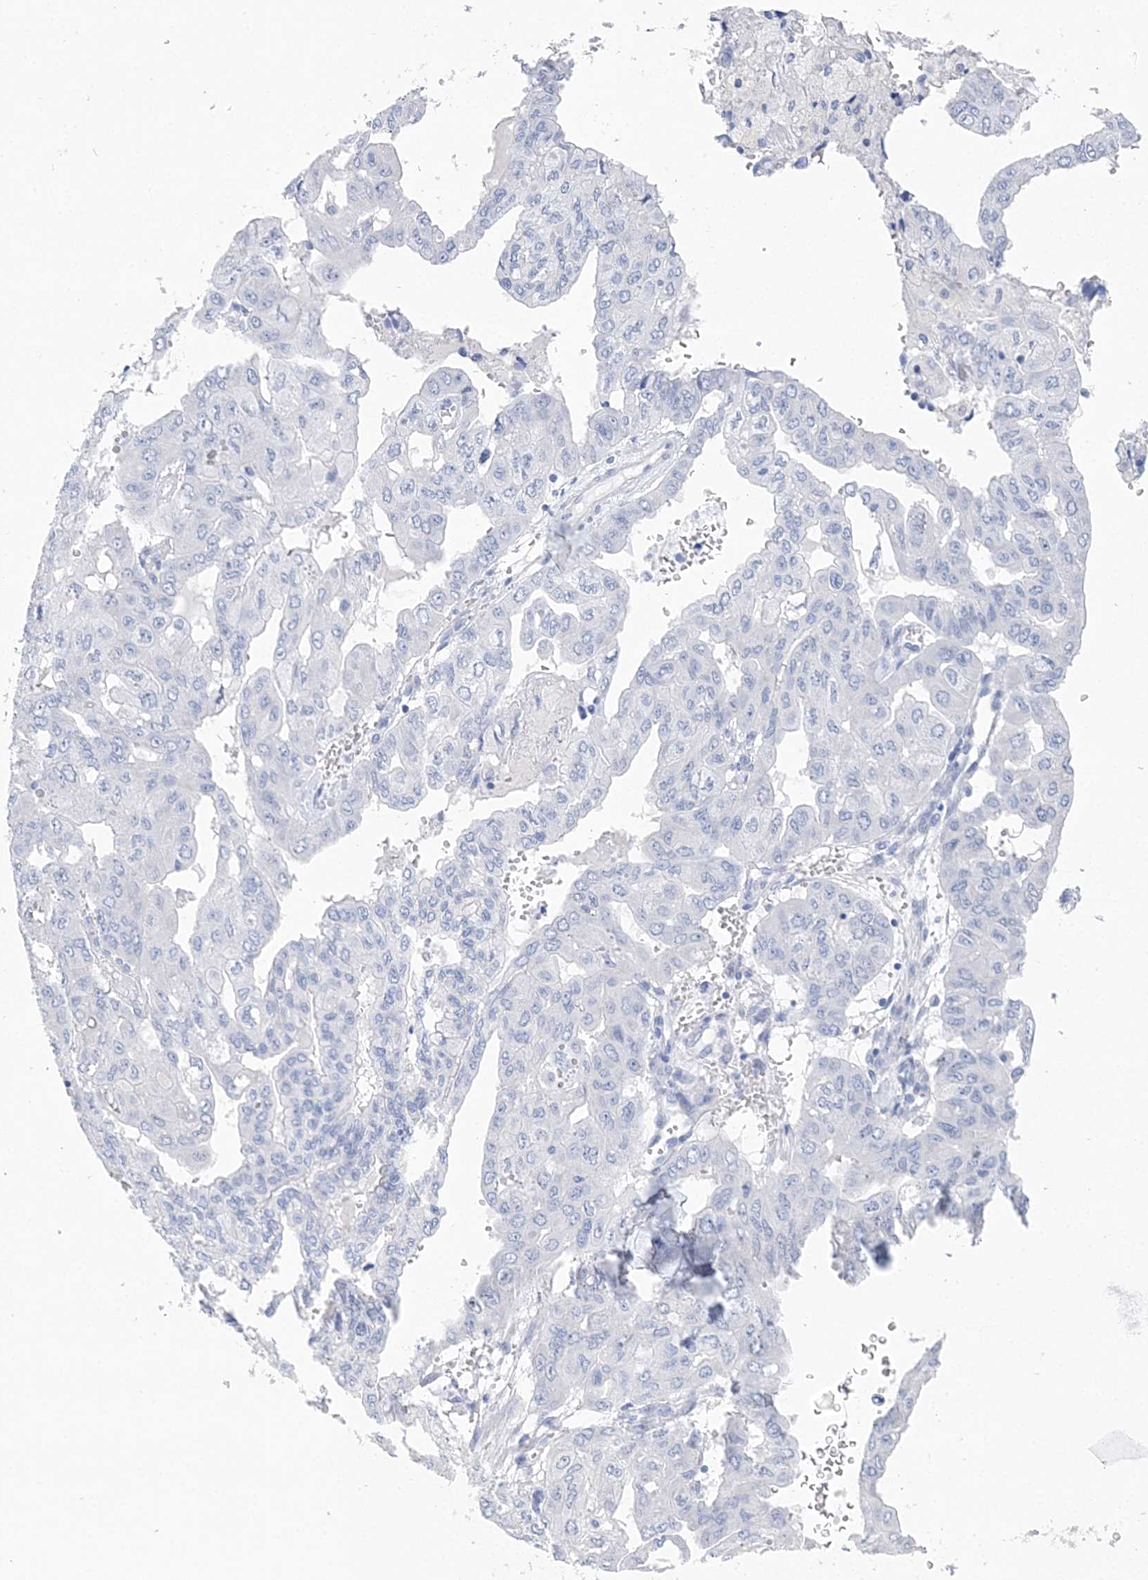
{"staining": {"intensity": "negative", "quantity": "none", "location": "none"}, "tissue": "pancreatic cancer", "cell_type": "Tumor cells", "image_type": "cancer", "snomed": [{"axis": "morphology", "description": "Adenocarcinoma, NOS"}, {"axis": "topography", "description": "Pancreas"}], "caption": "This is a micrograph of immunohistochemistry staining of pancreatic cancer, which shows no staining in tumor cells.", "gene": "TSPYL6", "patient": {"sex": "male", "age": 51}}